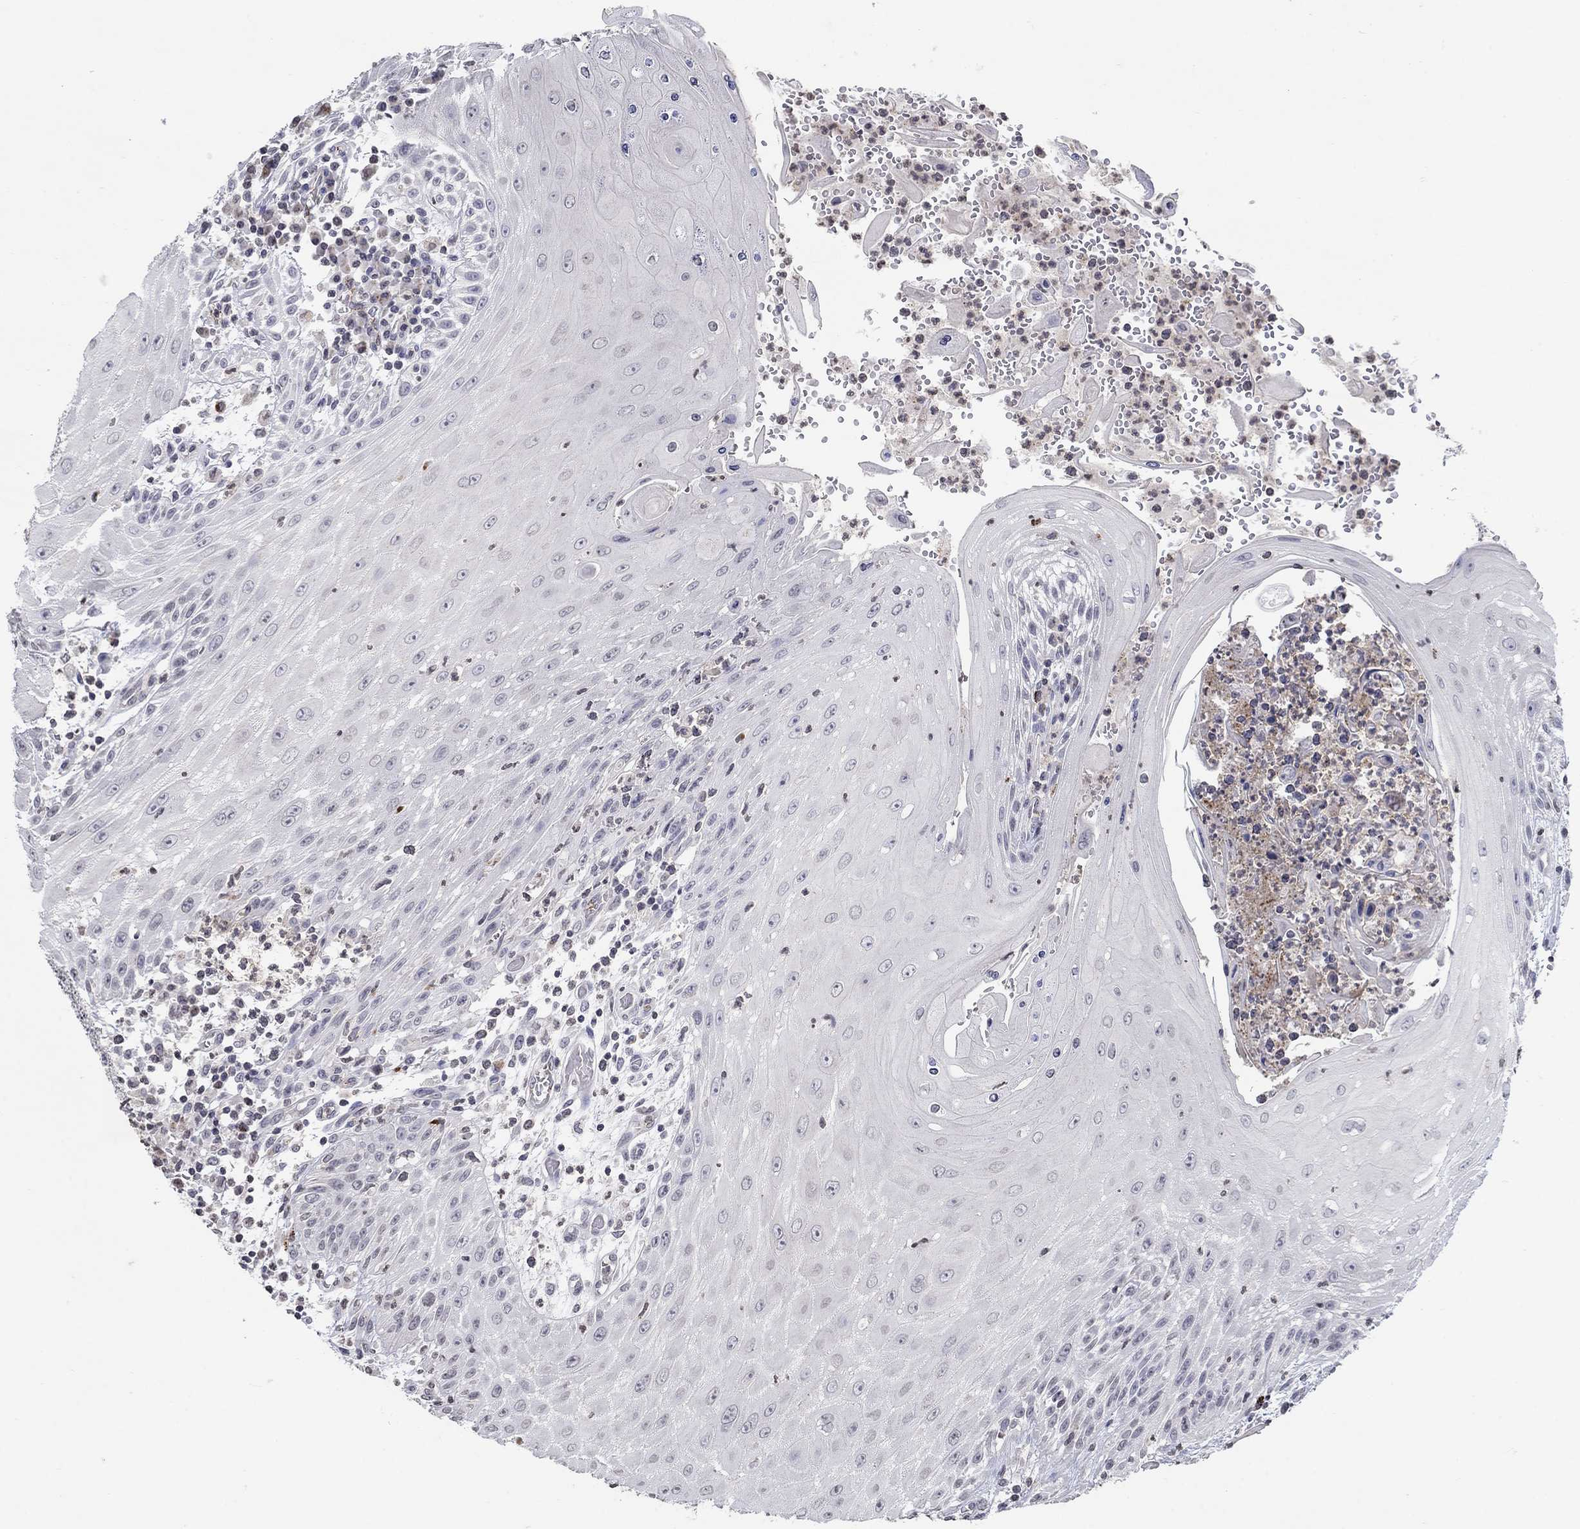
{"staining": {"intensity": "negative", "quantity": "none", "location": "none"}, "tissue": "head and neck cancer", "cell_type": "Tumor cells", "image_type": "cancer", "snomed": [{"axis": "morphology", "description": "Squamous cell carcinoma, NOS"}, {"axis": "topography", "description": "Oral tissue"}, {"axis": "topography", "description": "Head-Neck"}], "caption": "This image is of head and neck cancer stained with immunohistochemistry to label a protein in brown with the nuclei are counter-stained blue. There is no positivity in tumor cells. (DAB (3,3'-diaminobenzidine) immunohistochemistry (IHC), high magnification).", "gene": "TINAG", "patient": {"sex": "male", "age": 58}}